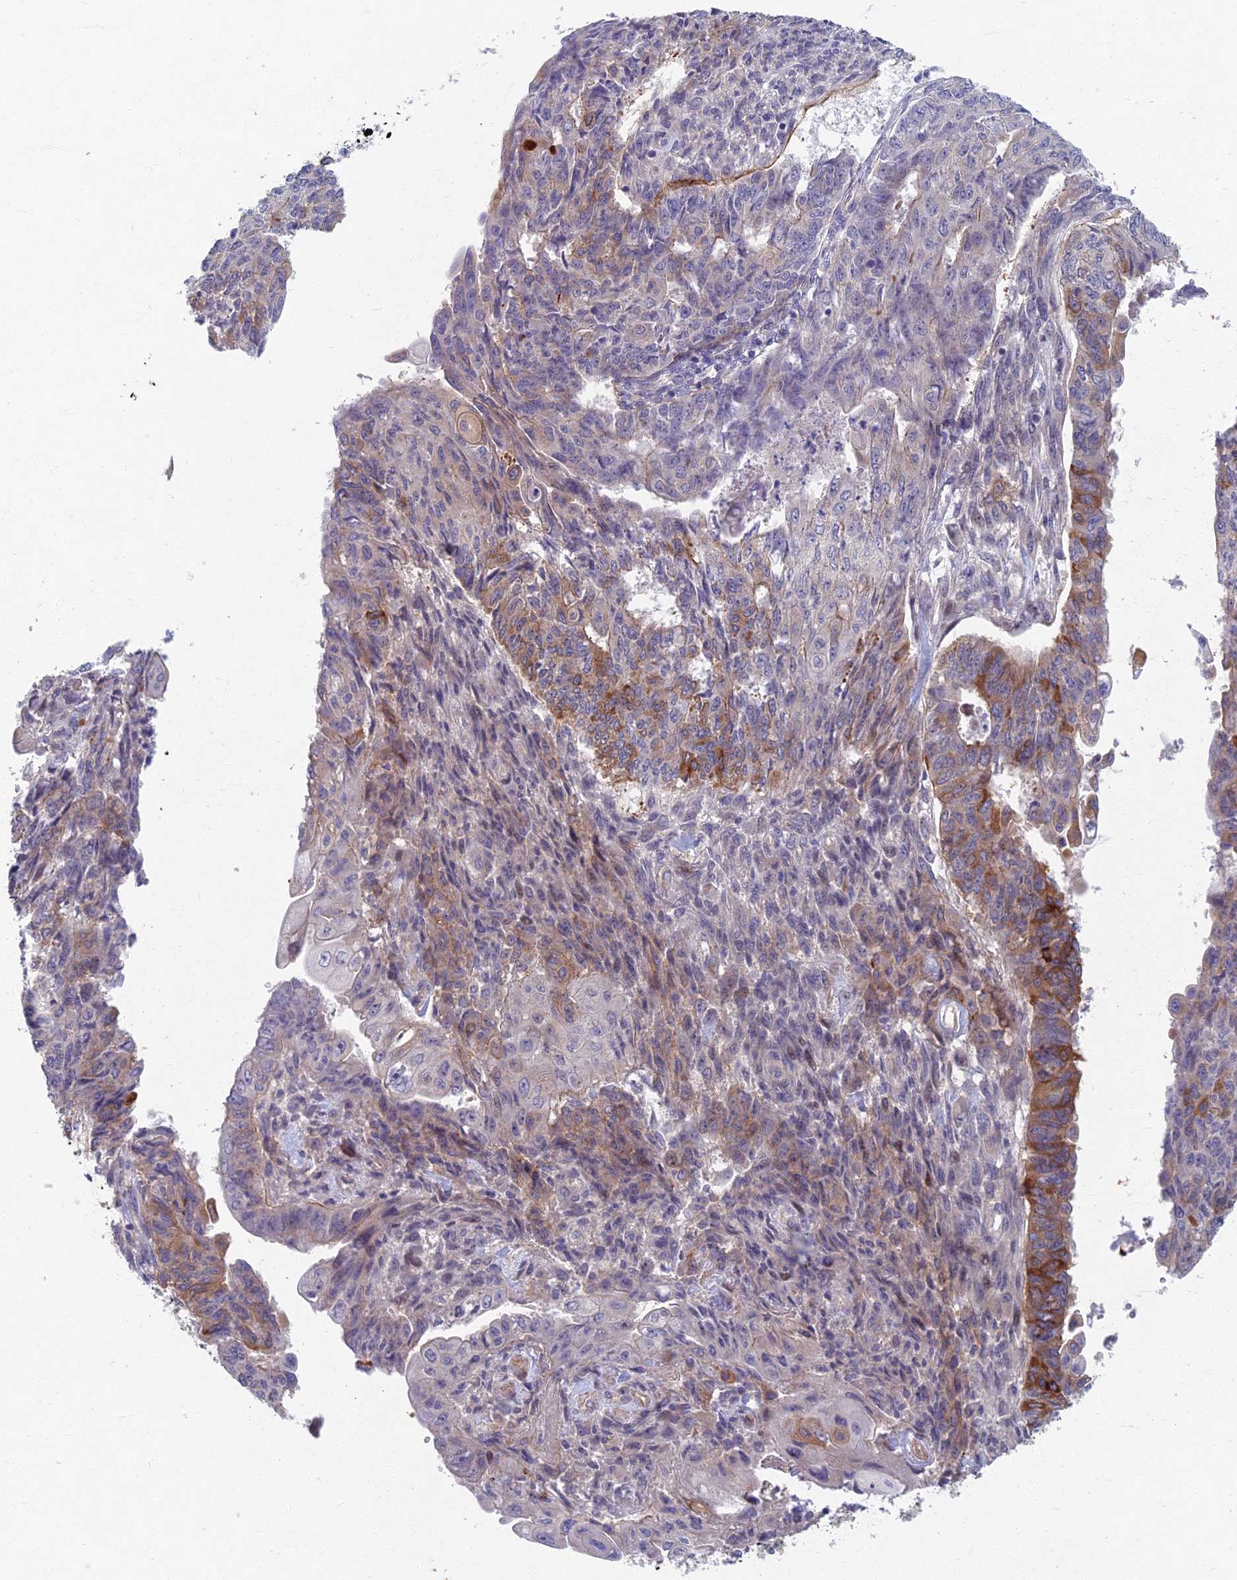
{"staining": {"intensity": "moderate", "quantity": "<25%", "location": "cytoplasmic/membranous"}, "tissue": "endometrial cancer", "cell_type": "Tumor cells", "image_type": "cancer", "snomed": [{"axis": "morphology", "description": "Adenocarcinoma, NOS"}, {"axis": "topography", "description": "Endometrium"}], "caption": "Protein analysis of endometrial cancer (adenocarcinoma) tissue exhibits moderate cytoplasmic/membranous positivity in about <25% of tumor cells. Ihc stains the protein in brown and the nuclei are stained blue.", "gene": "RHBDL2", "patient": {"sex": "female", "age": 32}}